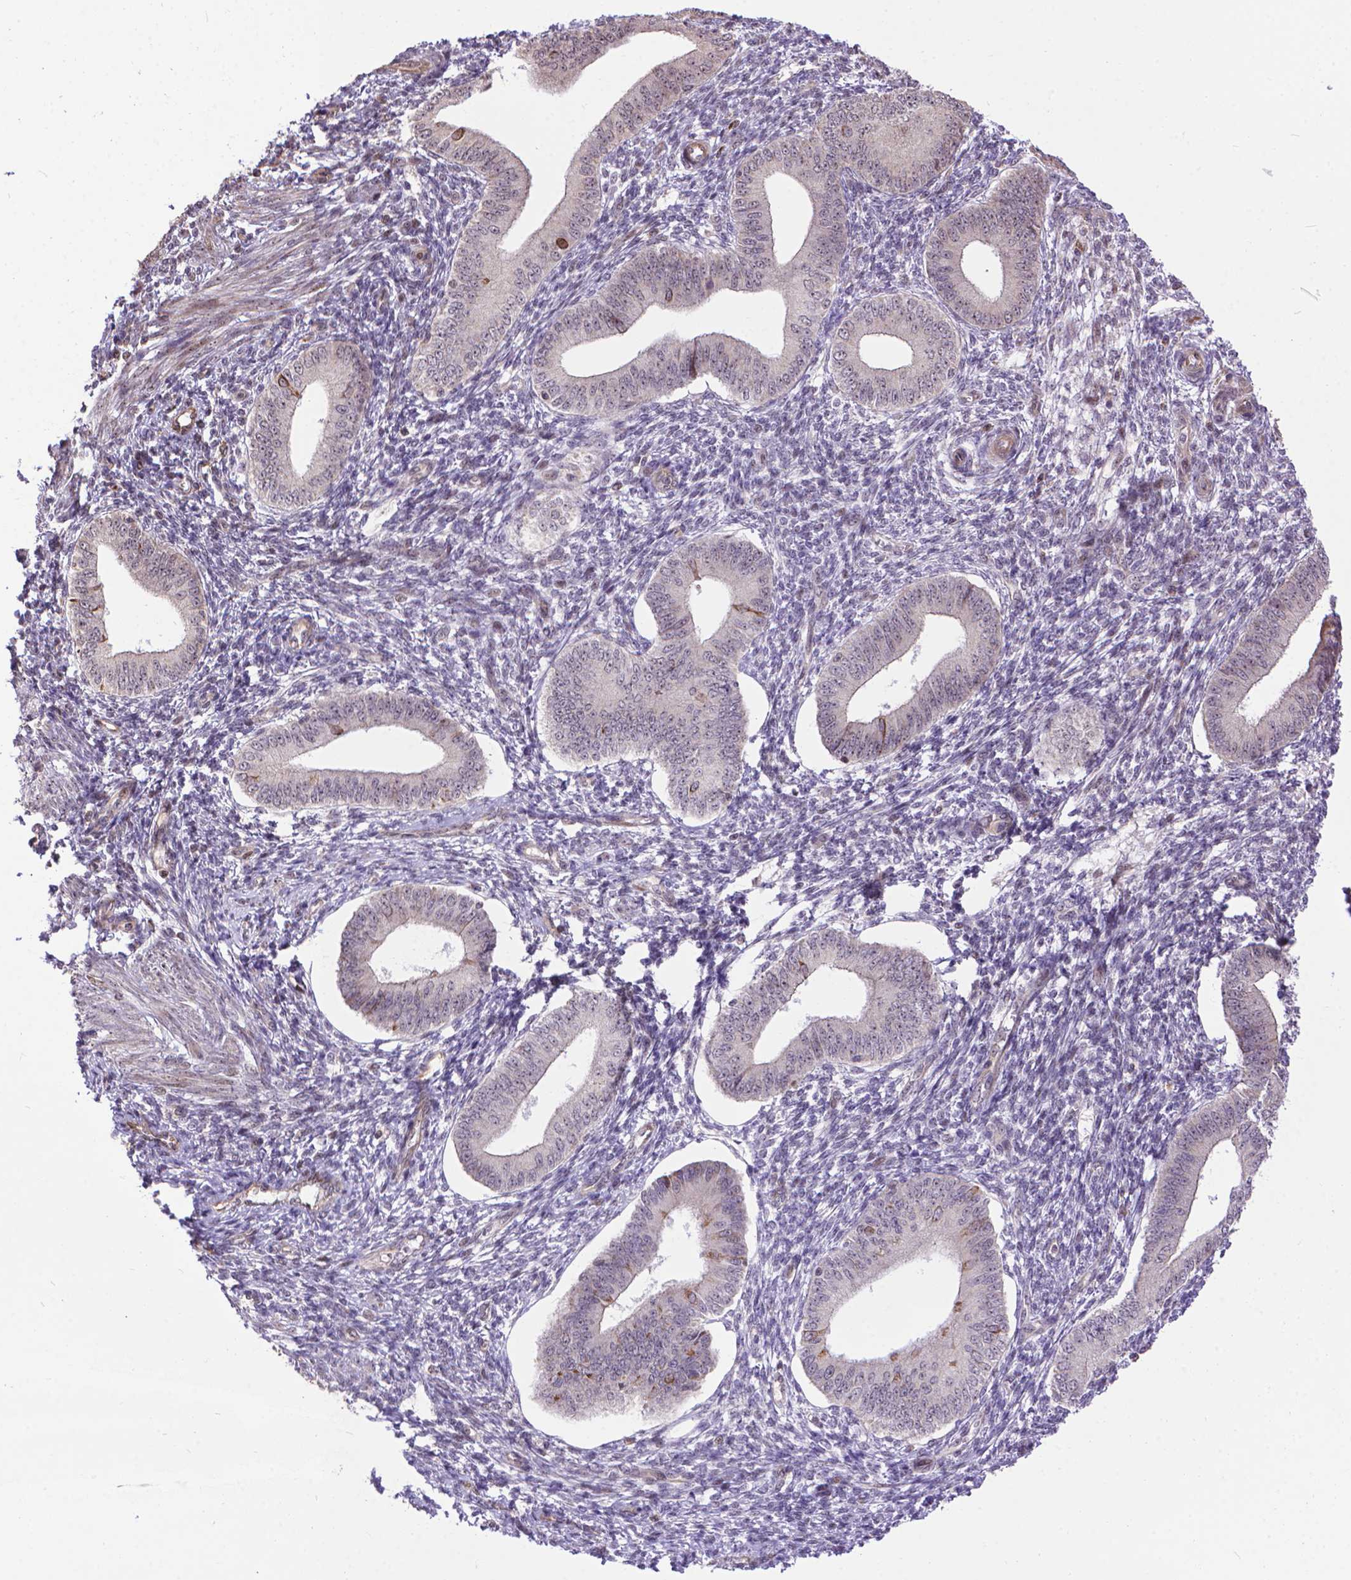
{"staining": {"intensity": "negative", "quantity": "none", "location": "none"}, "tissue": "endometrium", "cell_type": "Cells in endometrial stroma", "image_type": "normal", "snomed": [{"axis": "morphology", "description": "Normal tissue, NOS"}, {"axis": "topography", "description": "Endometrium"}], "caption": "The immunohistochemistry histopathology image has no significant staining in cells in endometrial stroma of endometrium. The staining is performed using DAB (3,3'-diaminobenzidine) brown chromogen with nuclei counter-stained in using hematoxylin.", "gene": "TMEM135", "patient": {"sex": "female", "age": 42}}